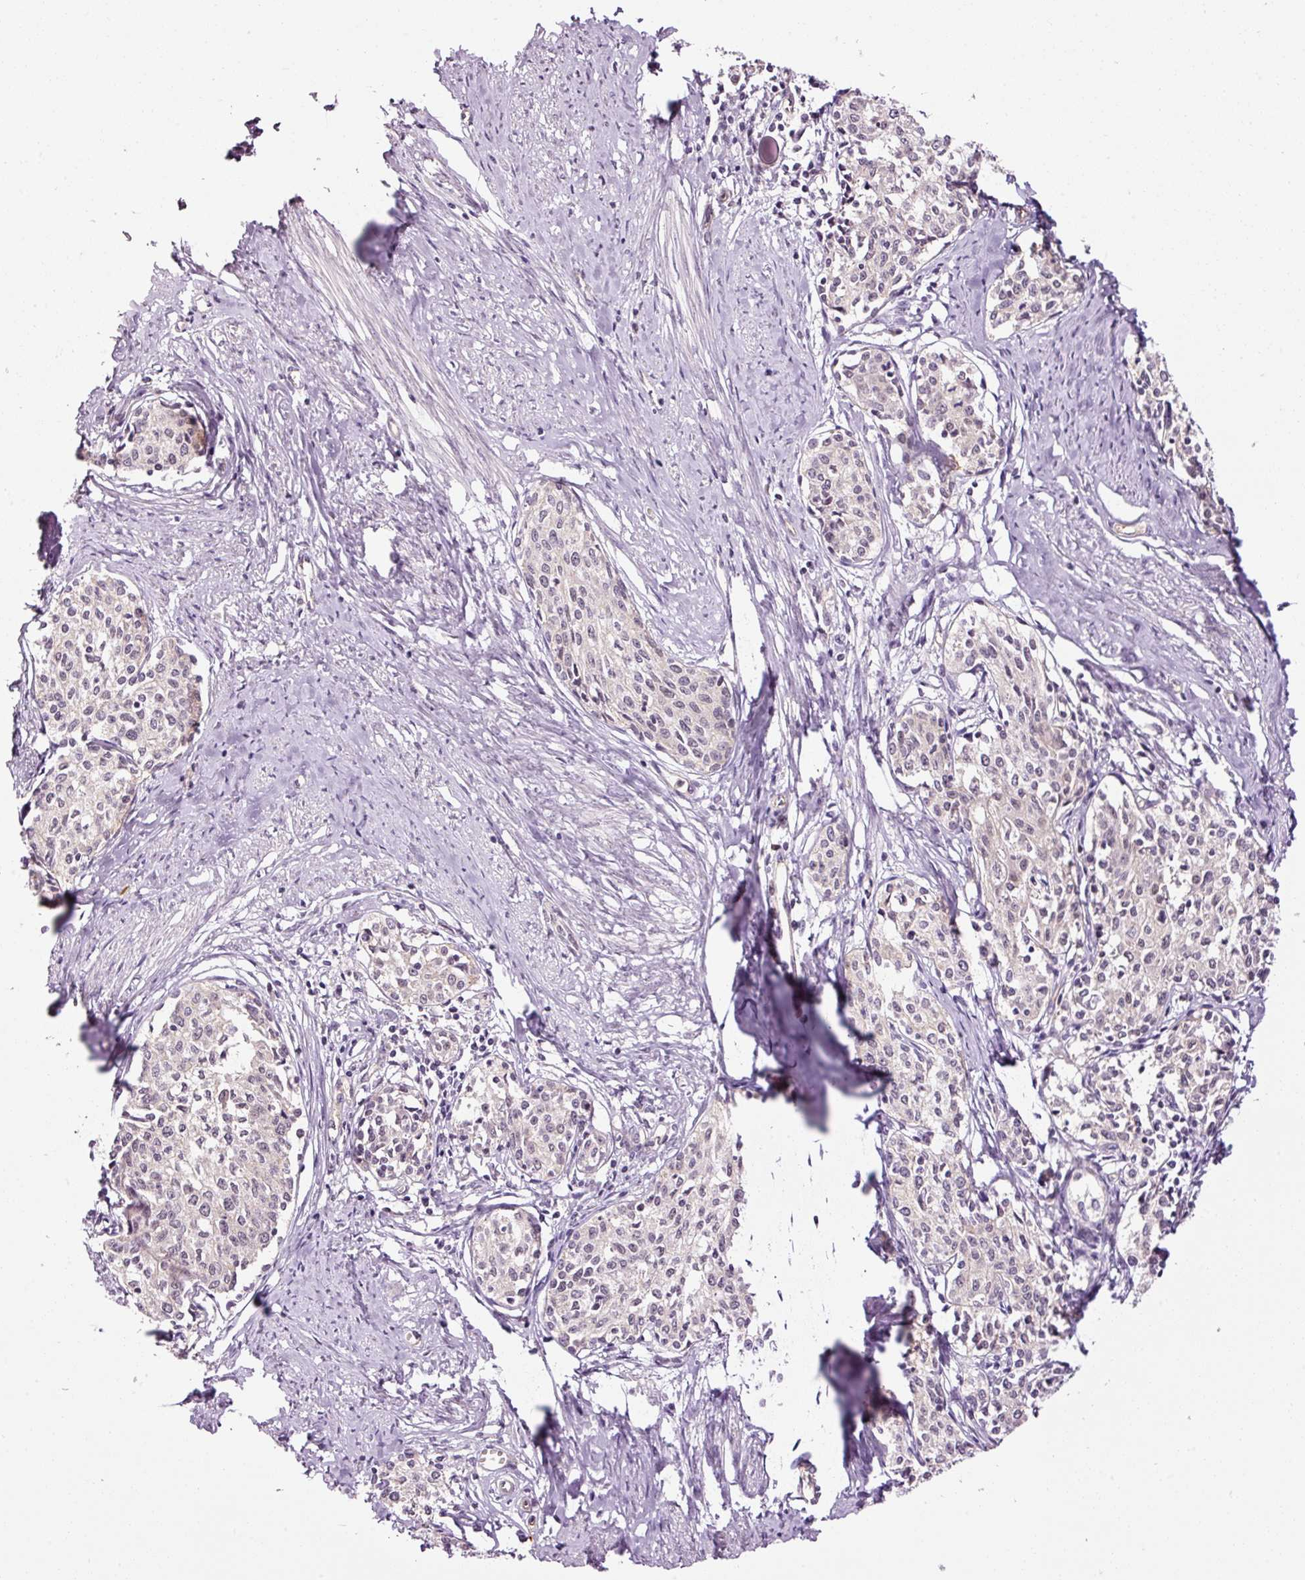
{"staining": {"intensity": "negative", "quantity": "none", "location": "none"}, "tissue": "cervical cancer", "cell_type": "Tumor cells", "image_type": "cancer", "snomed": [{"axis": "morphology", "description": "Squamous cell carcinoma, NOS"}, {"axis": "morphology", "description": "Adenocarcinoma, NOS"}, {"axis": "topography", "description": "Cervix"}], "caption": "IHC photomicrograph of neoplastic tissue: human squamous cell carcinoma (cervical) stained with DAB (3,3'-diaminobenzidine) shows no significant protein staining in tumor cells.", "gene": "ABCB4", "patient": {"sex": "female", "age": 52}}